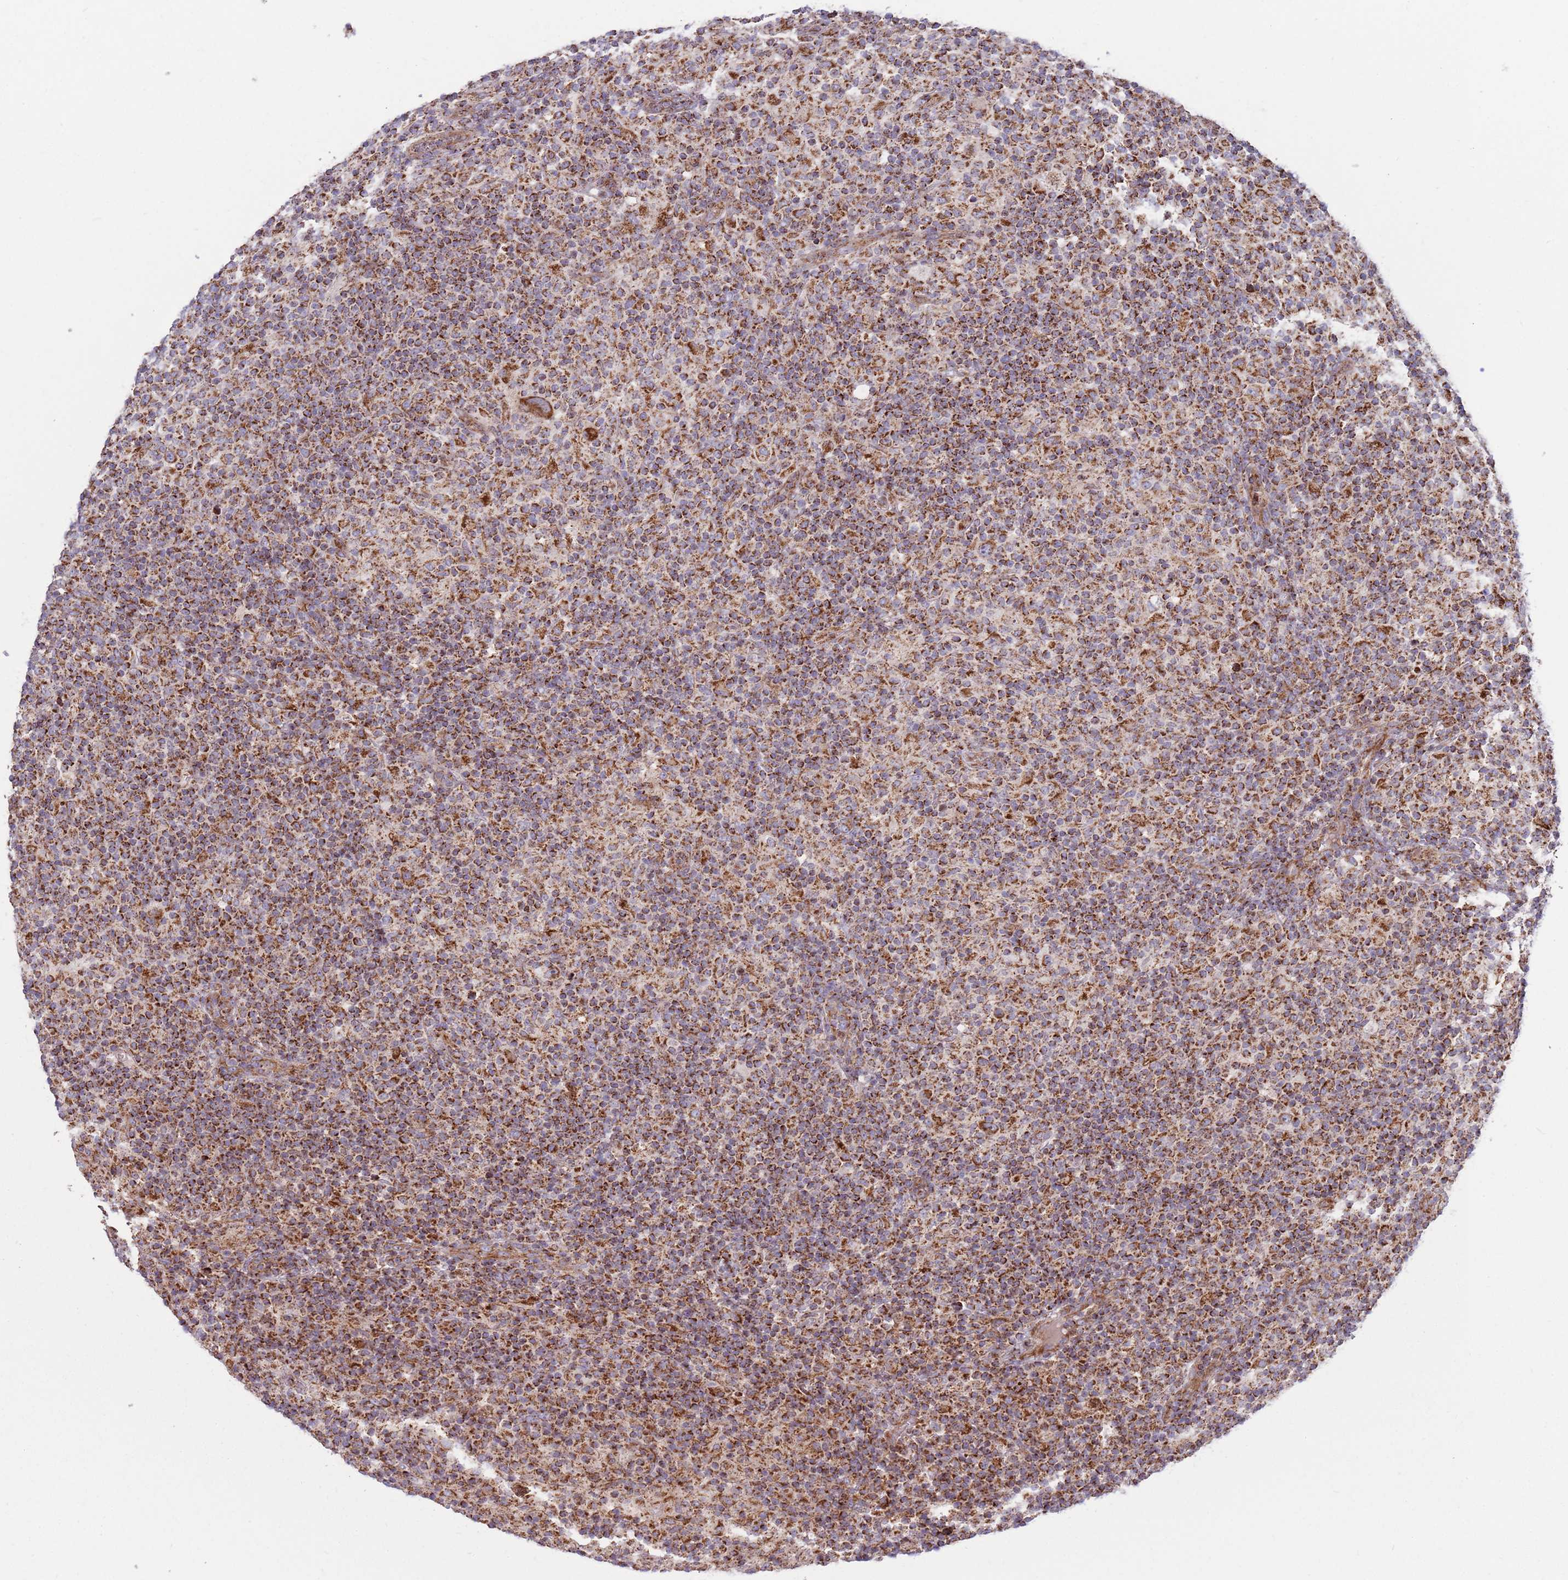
{"staining": {"intensity": "strong", "quantity": ">75%", "location": "cytoplasmic/membranous"}, "tissue": "lymphoma", "cell_type": "Tumor cells", "image_type": "cancer", "snomed": [{"axis": "morphology", "description": "Hodgkin's disease, NOS"}, {"axis": "topography", "description": "Lymph node"}], "caption": "Immunohistochemical staining of human Hodgkin's disease shows high levels of strong cytoplasmic/membranous protein positivity in about >75% of tumor cells. The protein is stained brown, and the nuclei are stained in blue (DAB IHC with brightfield microscopy, high magnification).", "gene": "ATP5PD", "patient": {"sex": "male", "age": 70}}